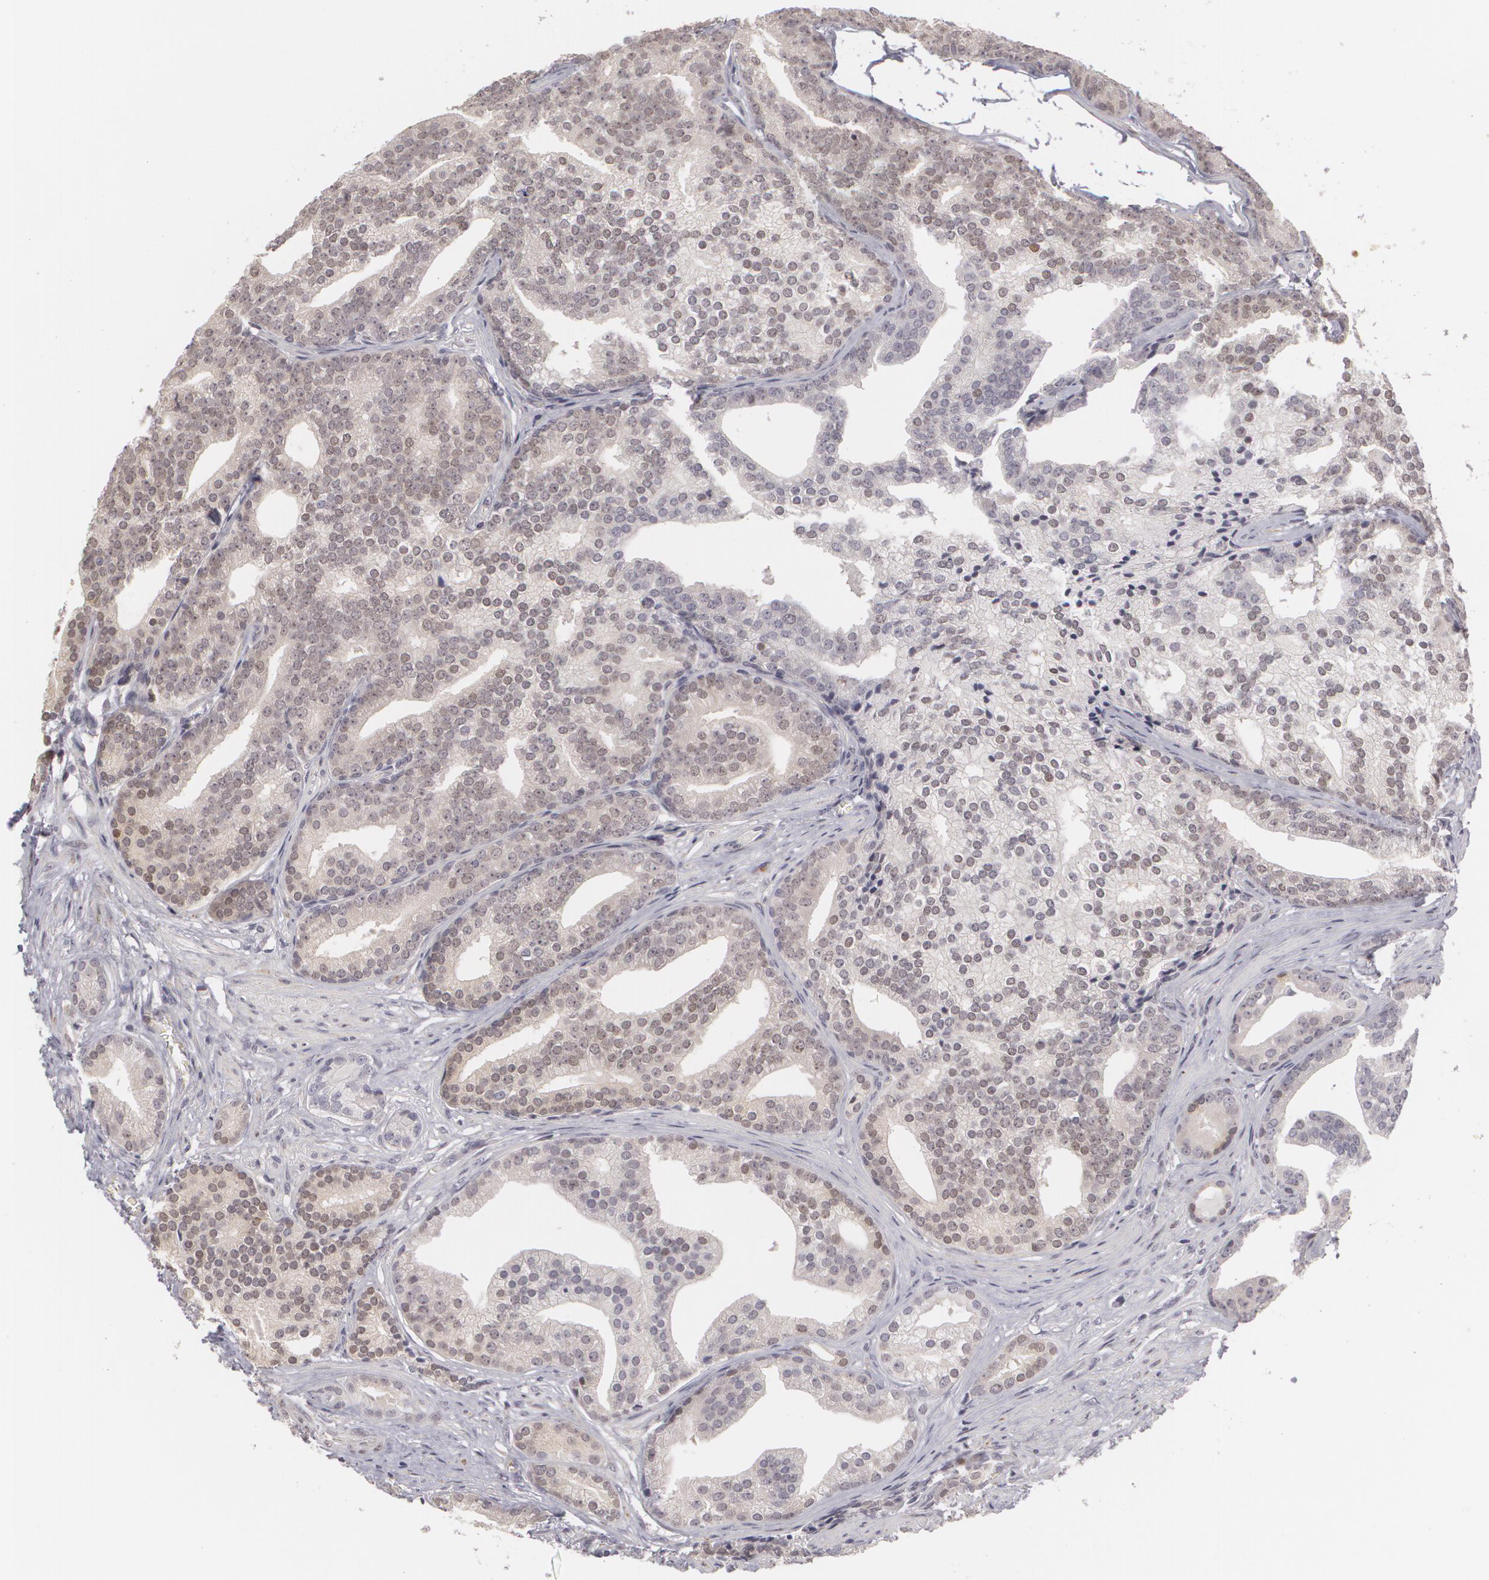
{"staining": {"intensity": "weak", "quantity": "25%-75%", "location": "nuclear"}, "tissue": "prostate cancer", "cell_type": "Tumor cells", "image_type": "cancer", "snomed": [{"axis": "morphology", "description": "Adenocarcinoma, Low grade"}, {"axis": "topography", "description": "Prostate"}], "caption": "Immunohistochemical staining of human prostate low-grade adenocarcinoma demonstrates weak nuclear protein staining in about 25%-75% of tumor cells.", "gene": "ZBTB16", "patient": {"sex": "male", "age": 71}}